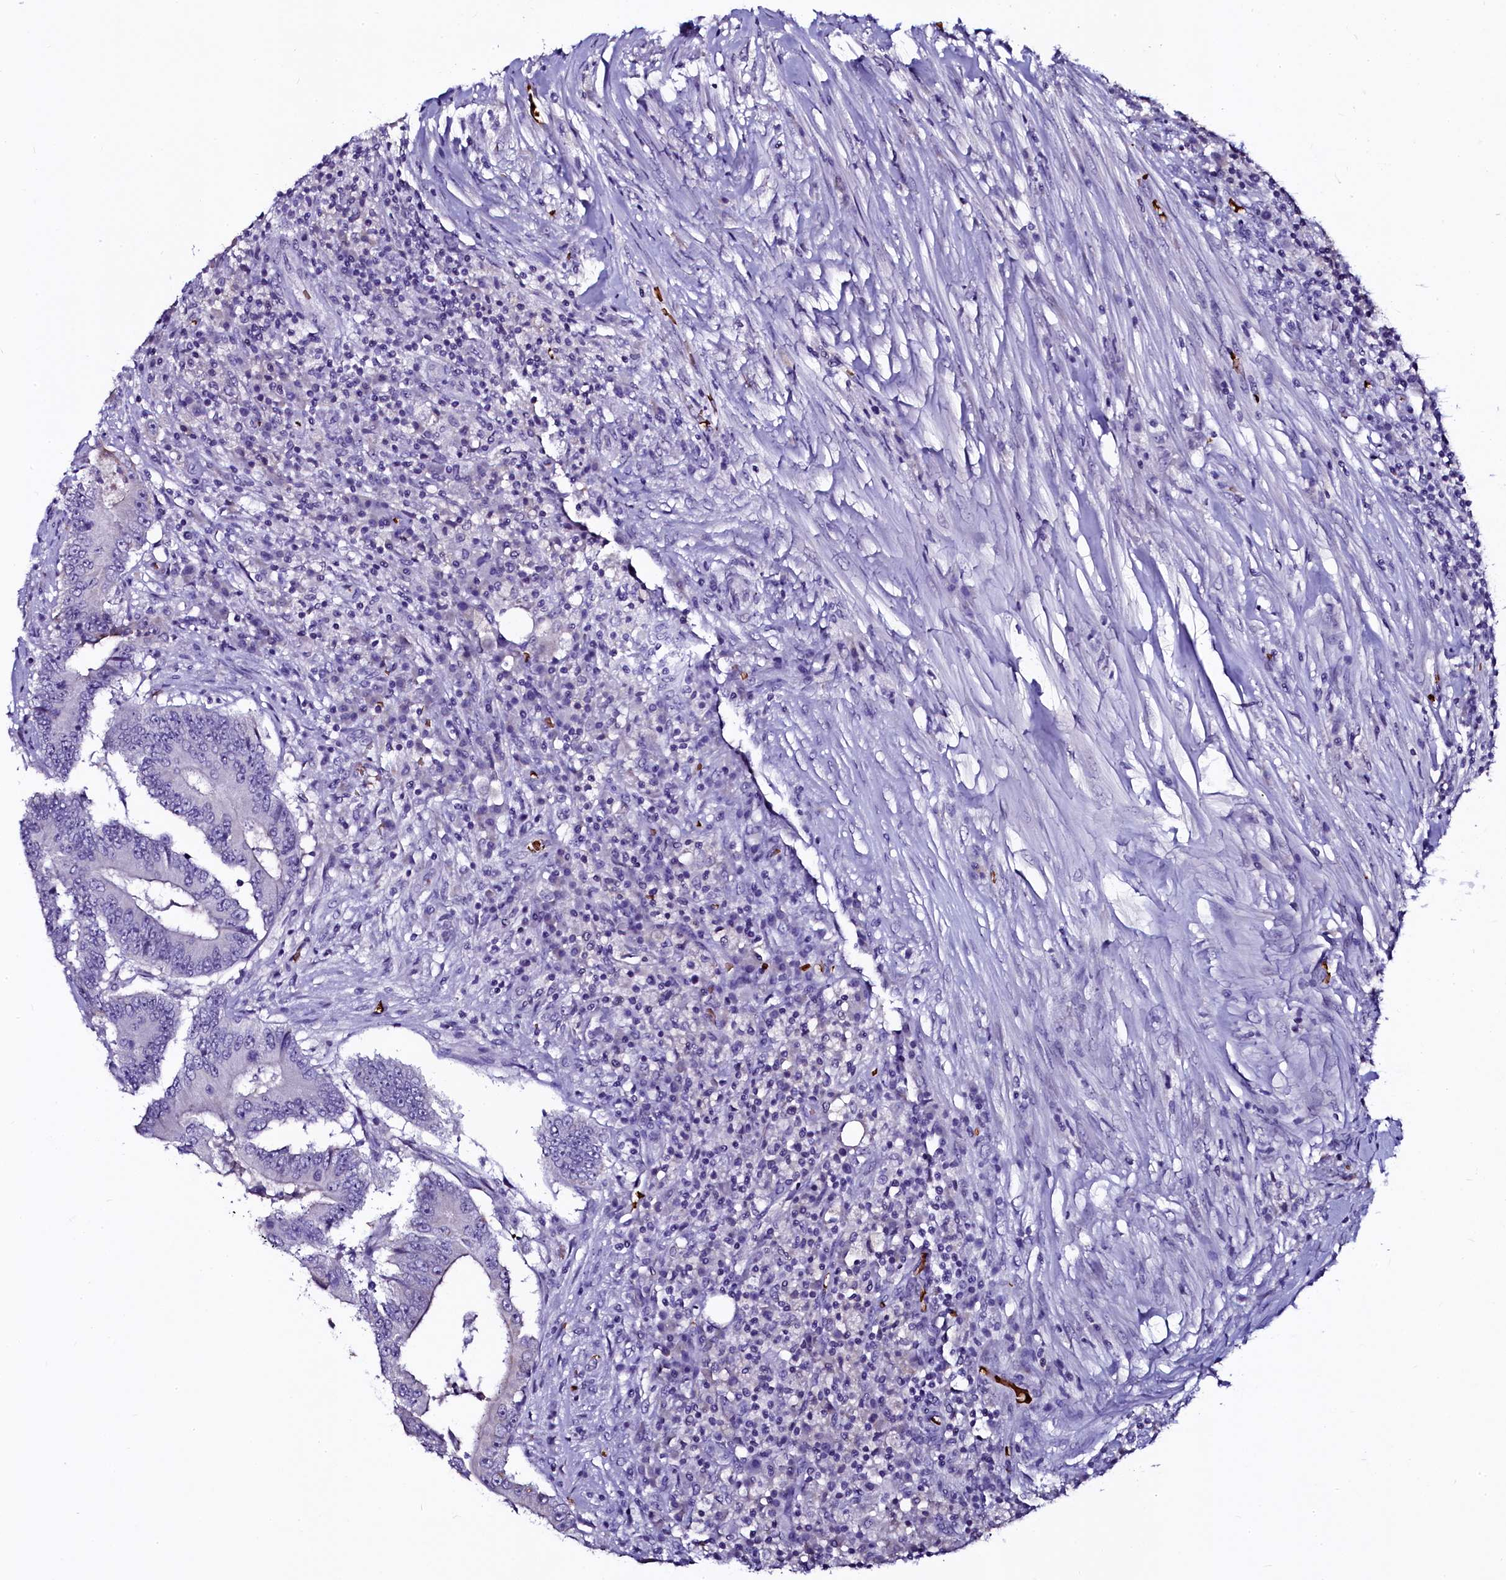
{"staining": {"intensity": "negative", "quantity": "none", "location": "none"}, "tissue": "colorectal cancer", "cell_type": "Tumor cells", "image_type": "cancer", "snomed": [{"axis": "morphology", "description": "Adenocarcinoma, NOS"}, {"axis": "topography", "description": "Colon"}], "caption": "Immunohistochemistry of human colorectal cancer (adenocarcinoma) reveals no staining in tumor cells. Brightfield microscopy of immunohistochemistry stained with DAB (brown) and hematoxylin (blue), captured at high magnification.", "gene": "CTDSPL2", "patient": {"sex": "male", "age": 83}}